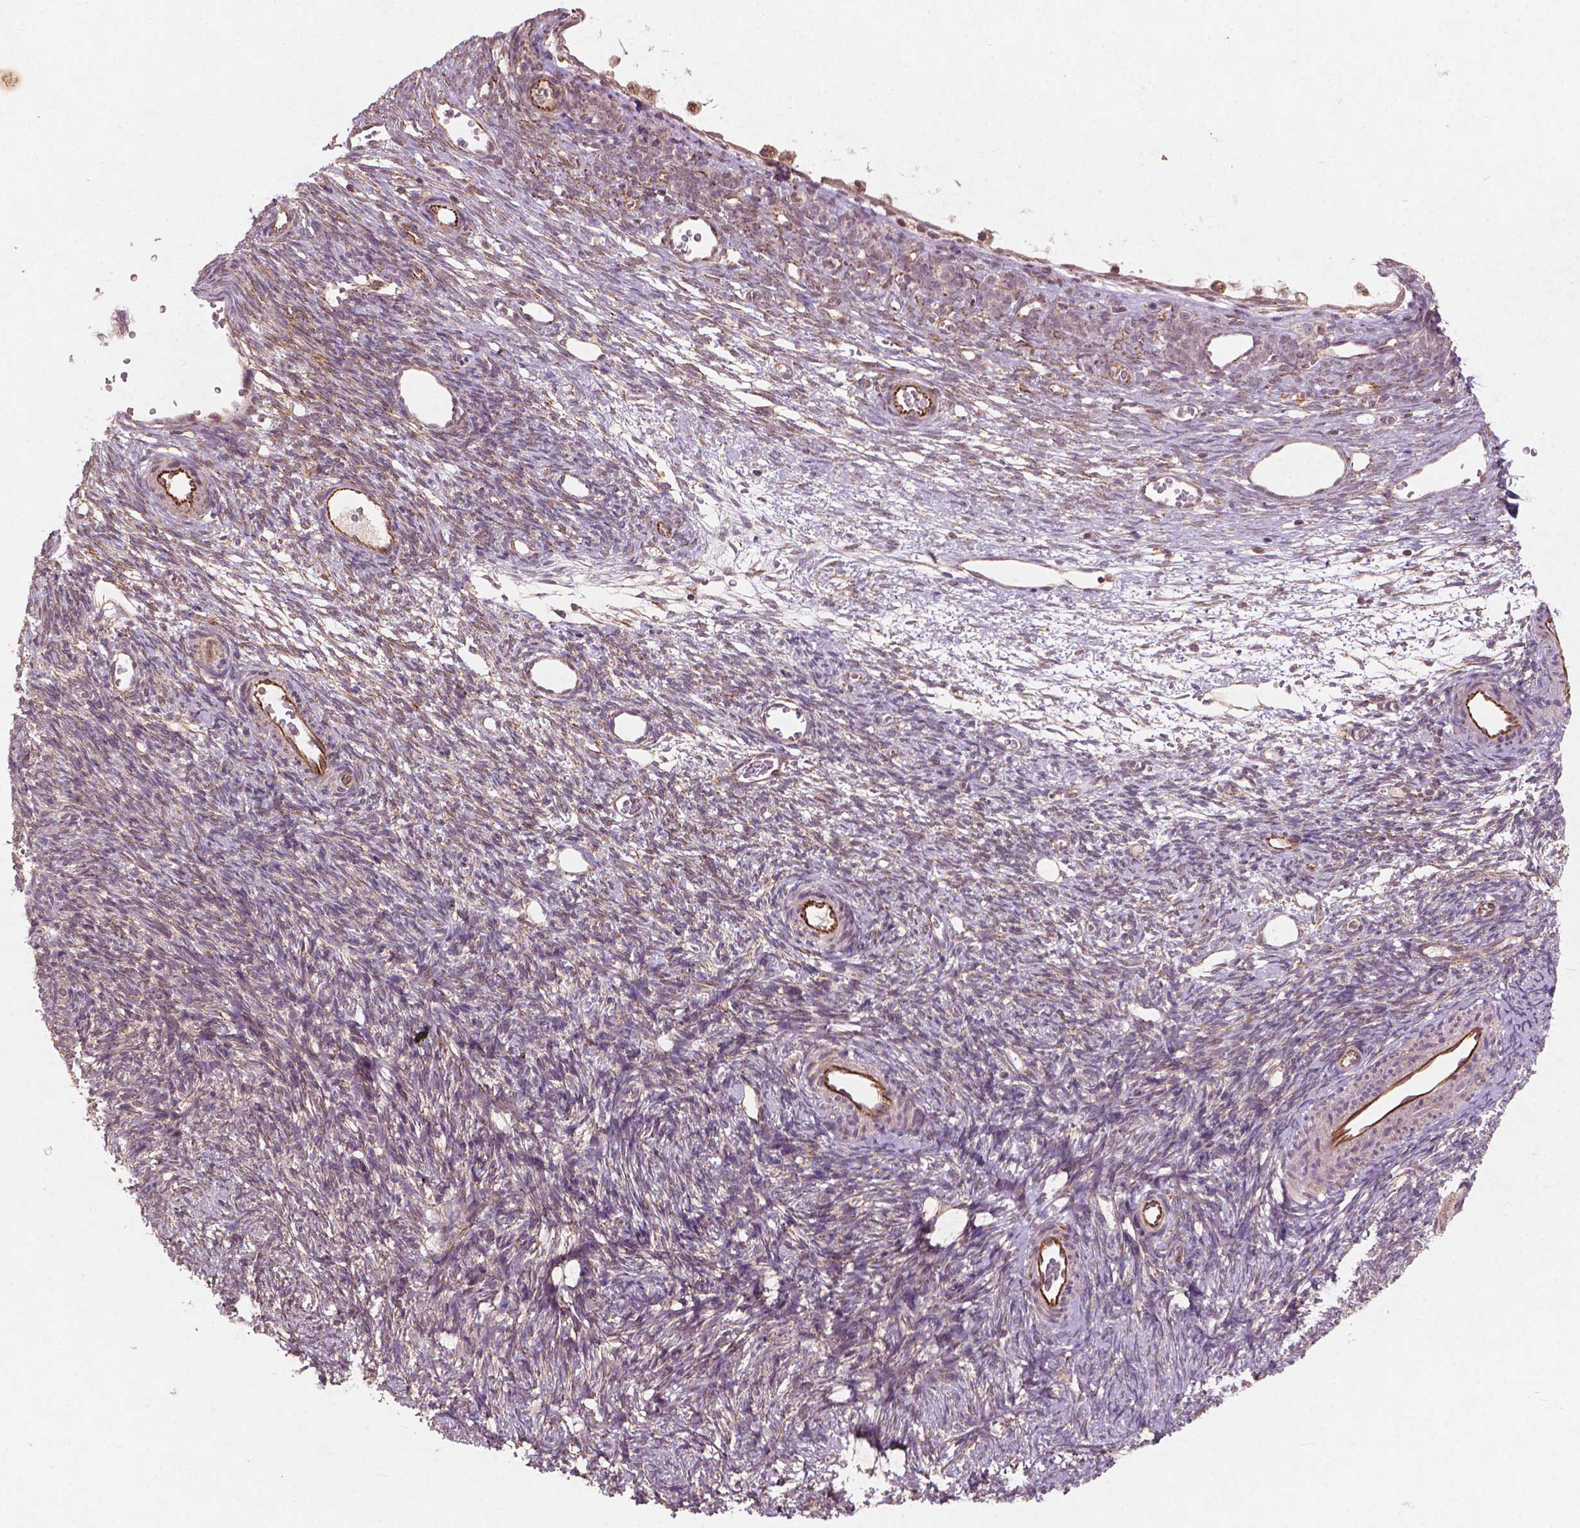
{"staining": {"intensity": "negative", "quantity": "none", "location": "none"}, "tissue": "ovary", "cell_type": "Follicle cells", "image_type": "normal", "snomed": [{"axis": "morphology", "description": "Normal tissue, NOS"}, {"axis": "topography", "description": "Ovary"}], "caption": "This is an IHC histopathology image of benign ovary. There is no staining in follicle cells.", "gene": "SMAD2", "patient": {"sex": "female", "age": 34}}